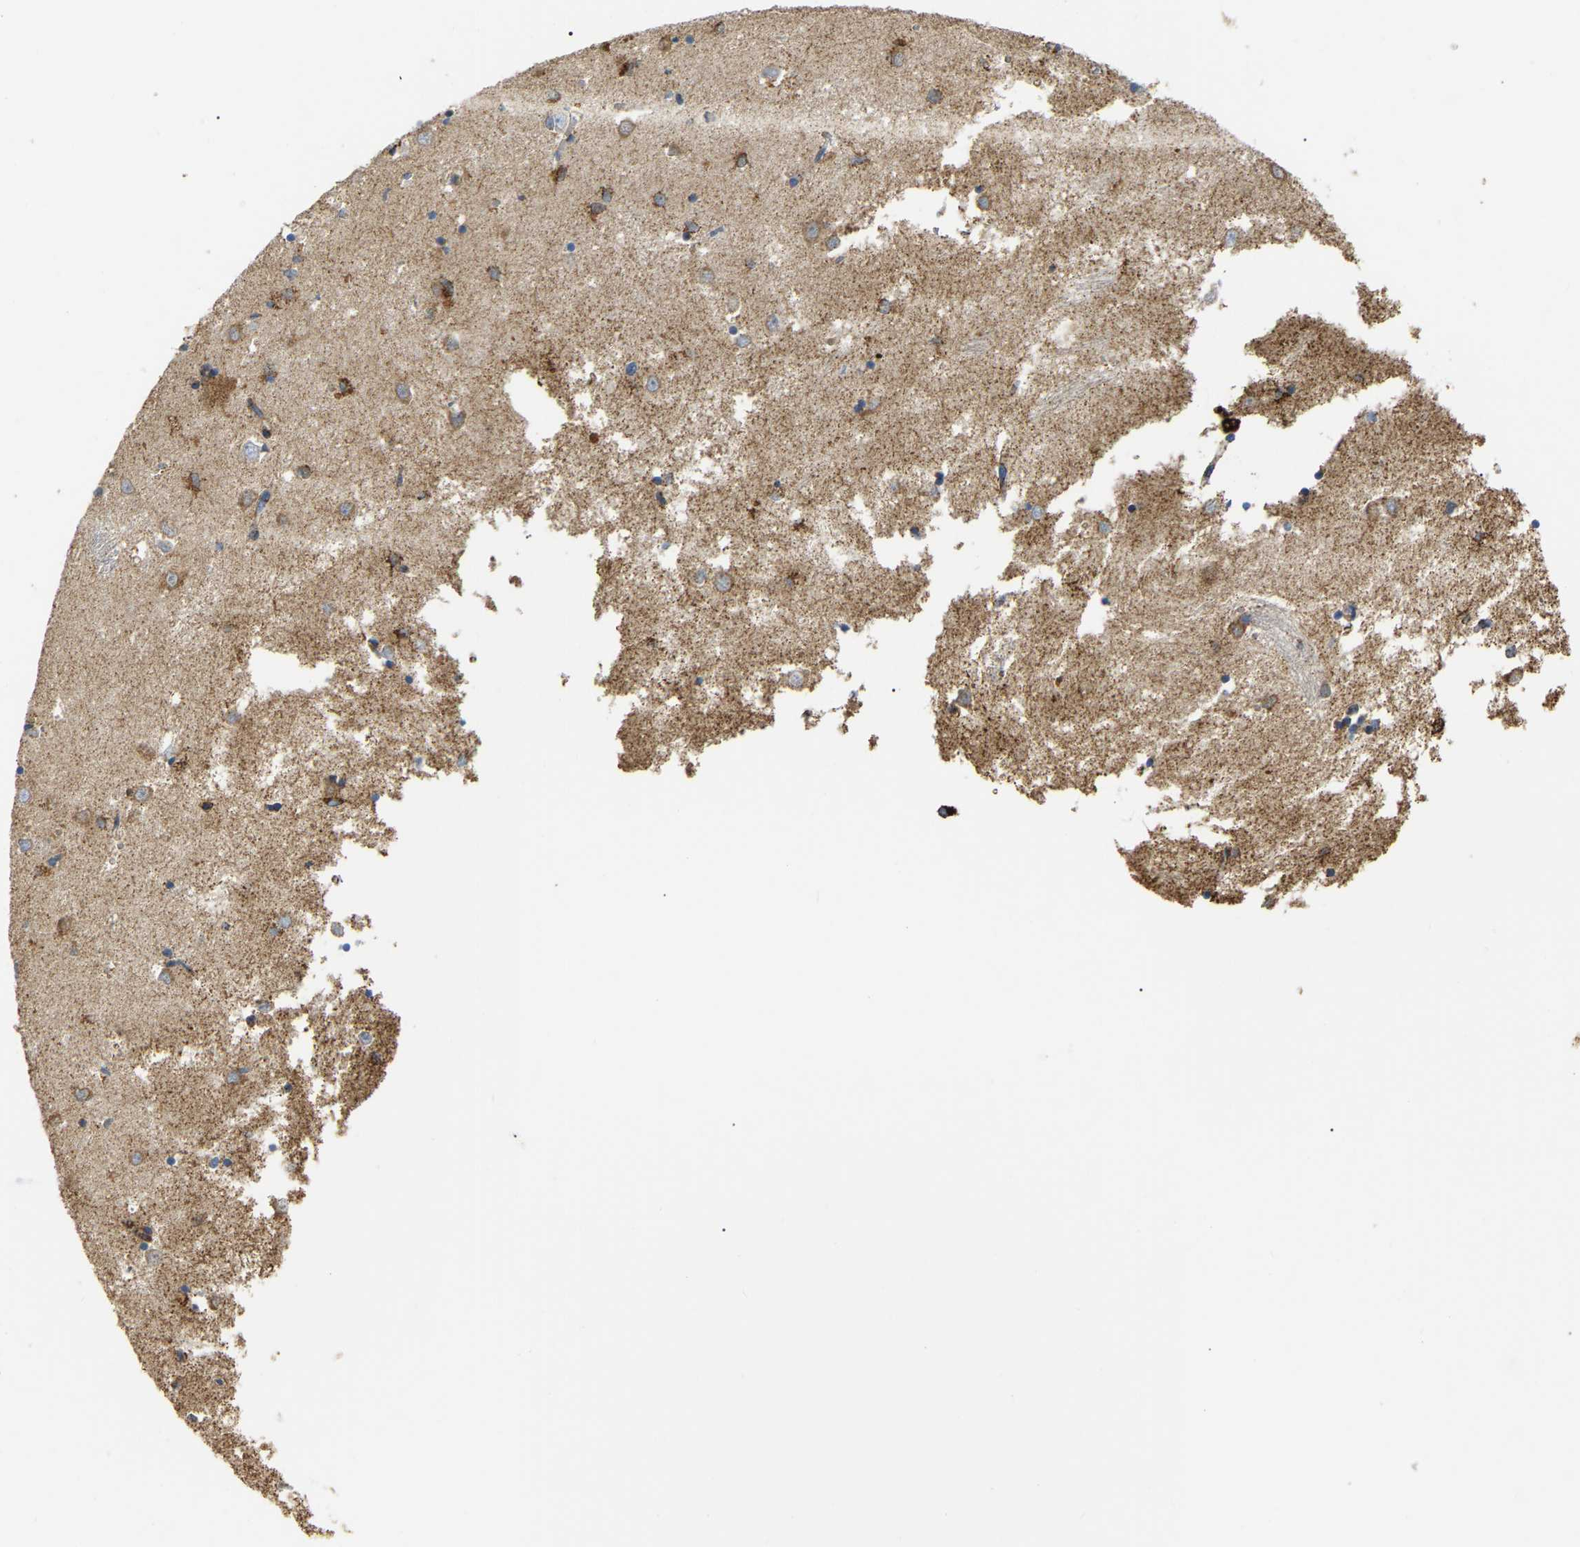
{"staining": {"intensity": "strong", "quantity": "<25%", "location": "cytoplasmic/membranous"}, "tissue": "caudate", "cell_type": "Glial cells", "image_type": "normal", "snomed": [{"axis": "morphology", "description": "Normal tissue, NOS"}, {"axis": "topography", "description": "Lateral ventricle wall"}], "caption": "Protein staining displays strong cytoplasmic/membranous positivity in about <25% of glial cells in benign caudate. The protein is shown in brown color, while the nuclei are stained blue.", "gene": "HIBADH", "patient": {"sex": "female", "age": 19}}